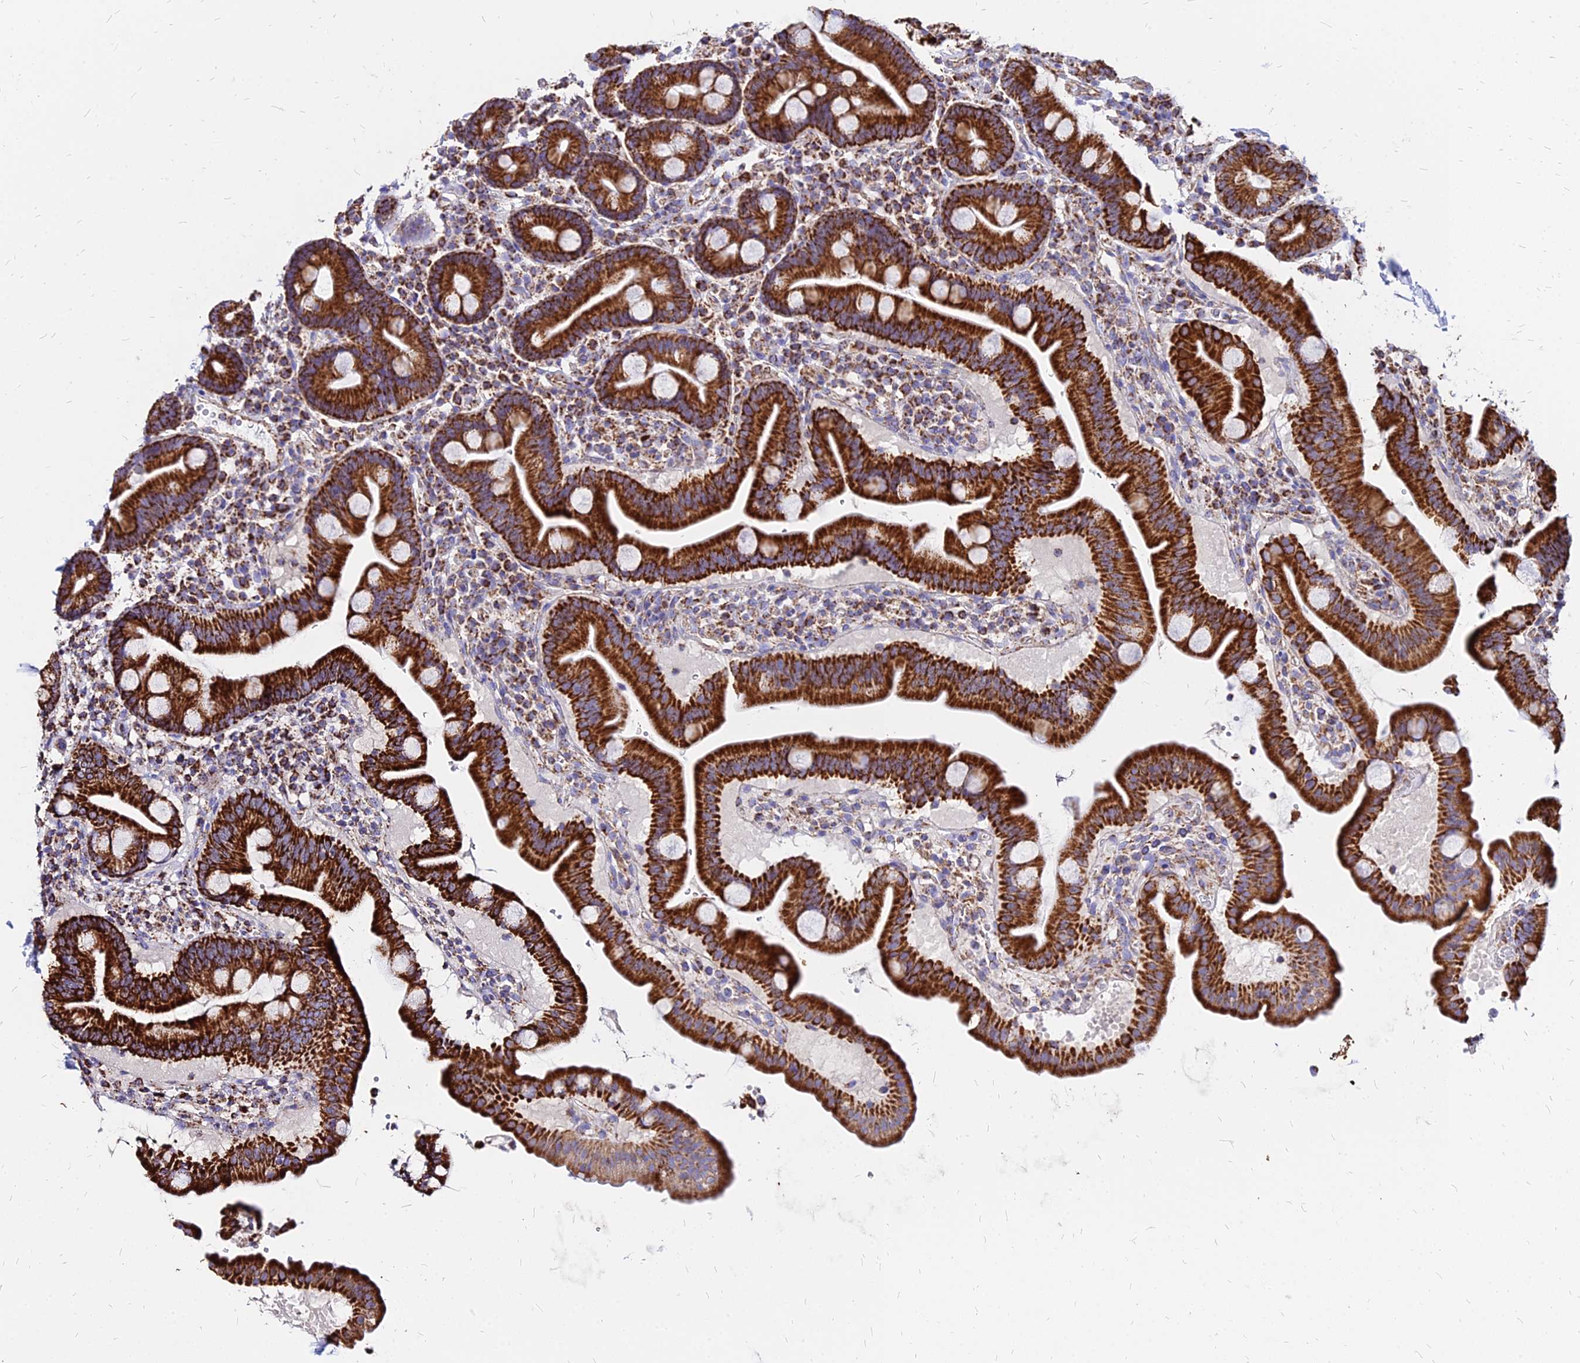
{"staining": {"intensity": "strong", "quantity": ">75%", "location": "cytoplasmic/membranous"}, "tissue": "duodenum", "cell_type": "Glandular cells", "image_type": "normal", "snomed": [{"axis": "morphology", "description": "Normal tissue, NOS"}, {"axis": "topography", "description": "Duodenum"}], "caption": "A high-resolution photomicrograph shows IHC staining of unremarkable duodenum, which reveals strong cytoplasmic/membranous expression in approximately >75% of glandular cells.", "gene": "DLD", "patient": {"sex": "male", "age": 54}}